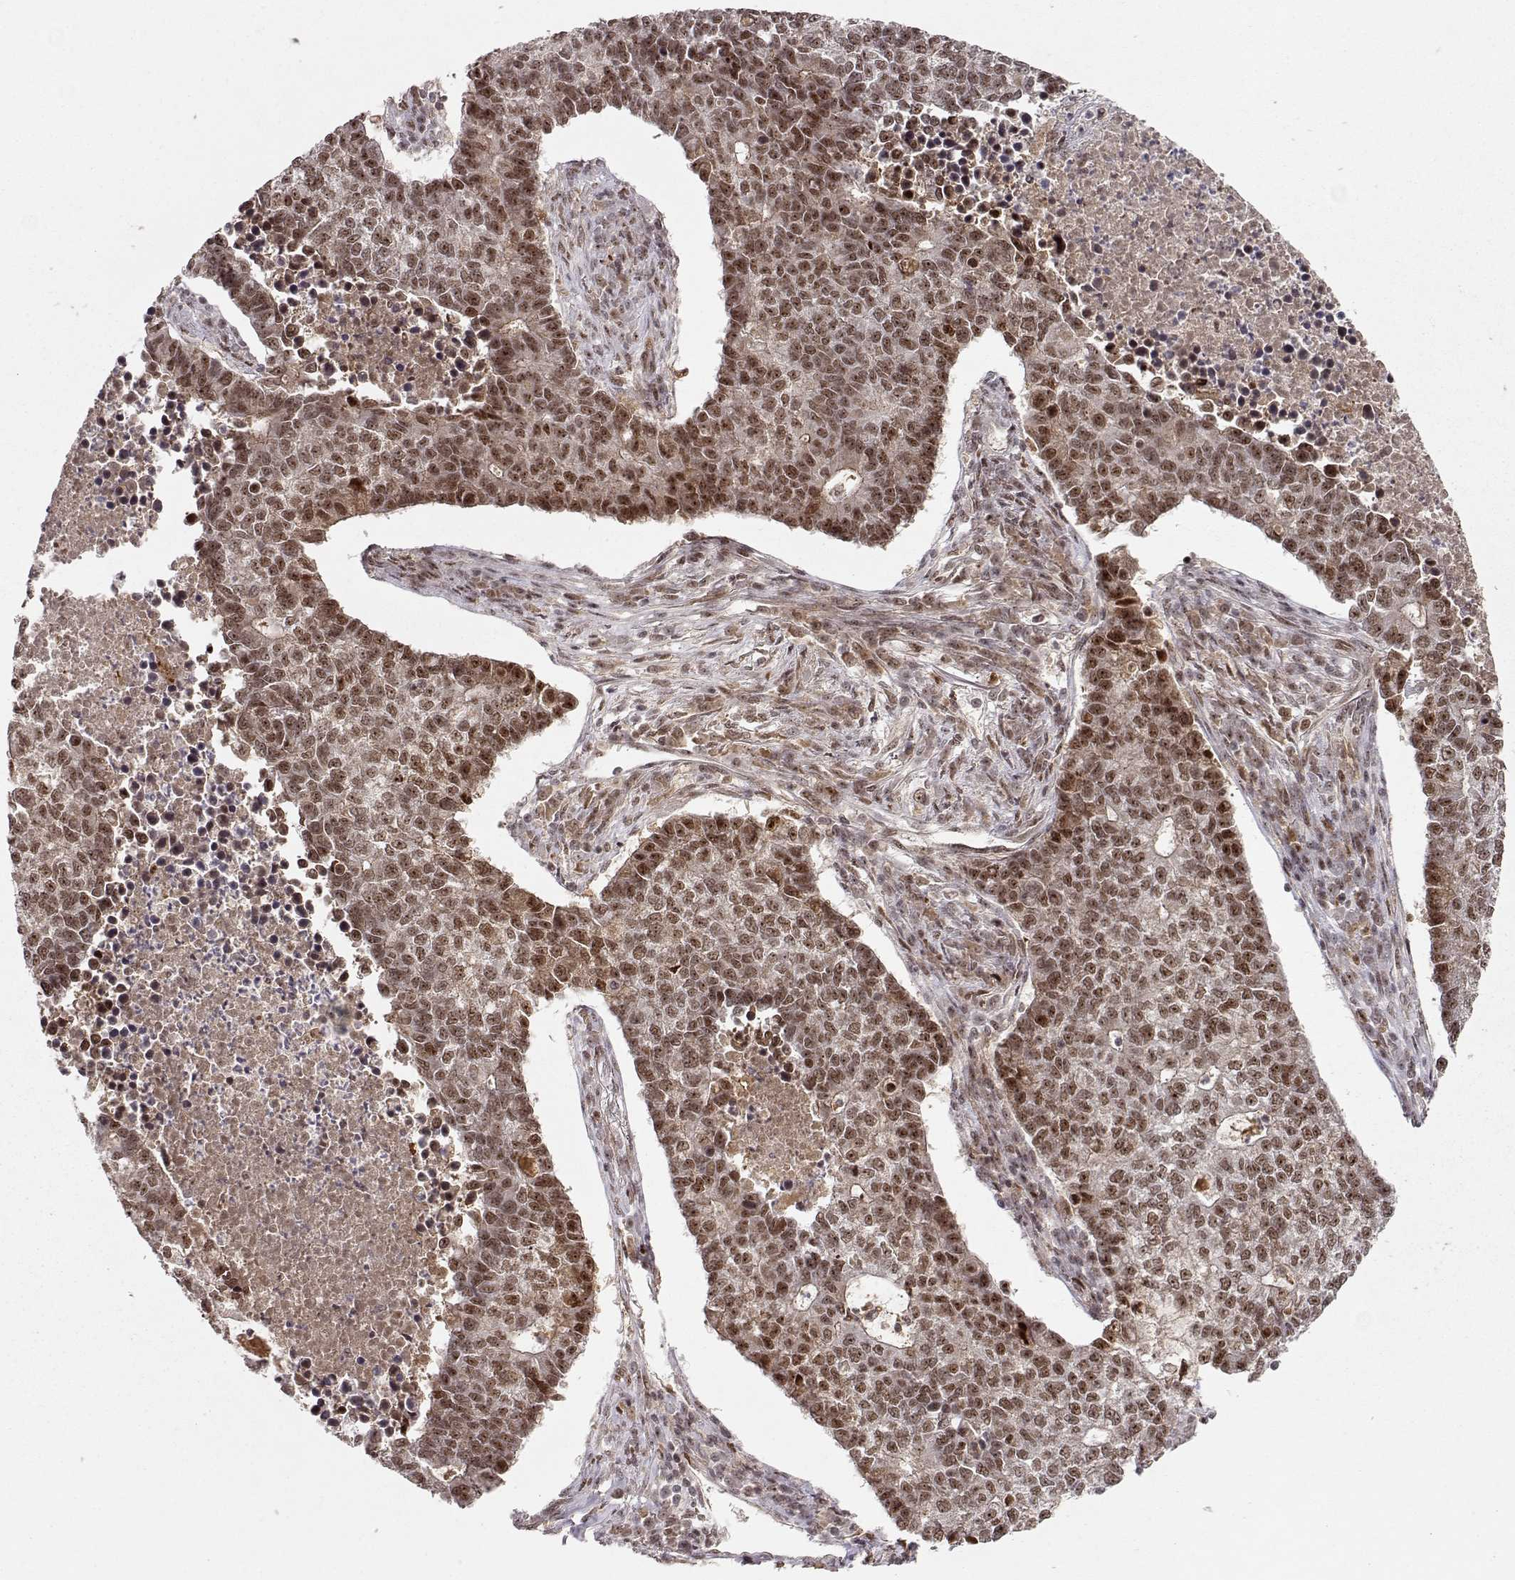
{"staining": {"intensity": "moderate", "quantity": ">75%", "location": "nuclear"}, "tissue": "lung cancer", "cell_type": "Tumor cells", "image_type": "cancer", "snomed": [{"axis": "morphology", "description": "Adenocarcinoma, NOS"}, {"axis": "topography", "description": "Lung"}], "caption": "DAB immunohistochemical staining of lung adenocarcinoma reveals moderate nuclear protein positivity in approximately >75% of tumor cells. Using DAB (3,3'-diaminobenzidine) (brown) and hematoxylin (blue) stains, captured at high magnification using brightfield microscopy.", "gene": "CSNK2A1", "patient": {"sex": "male", "age": 57}}